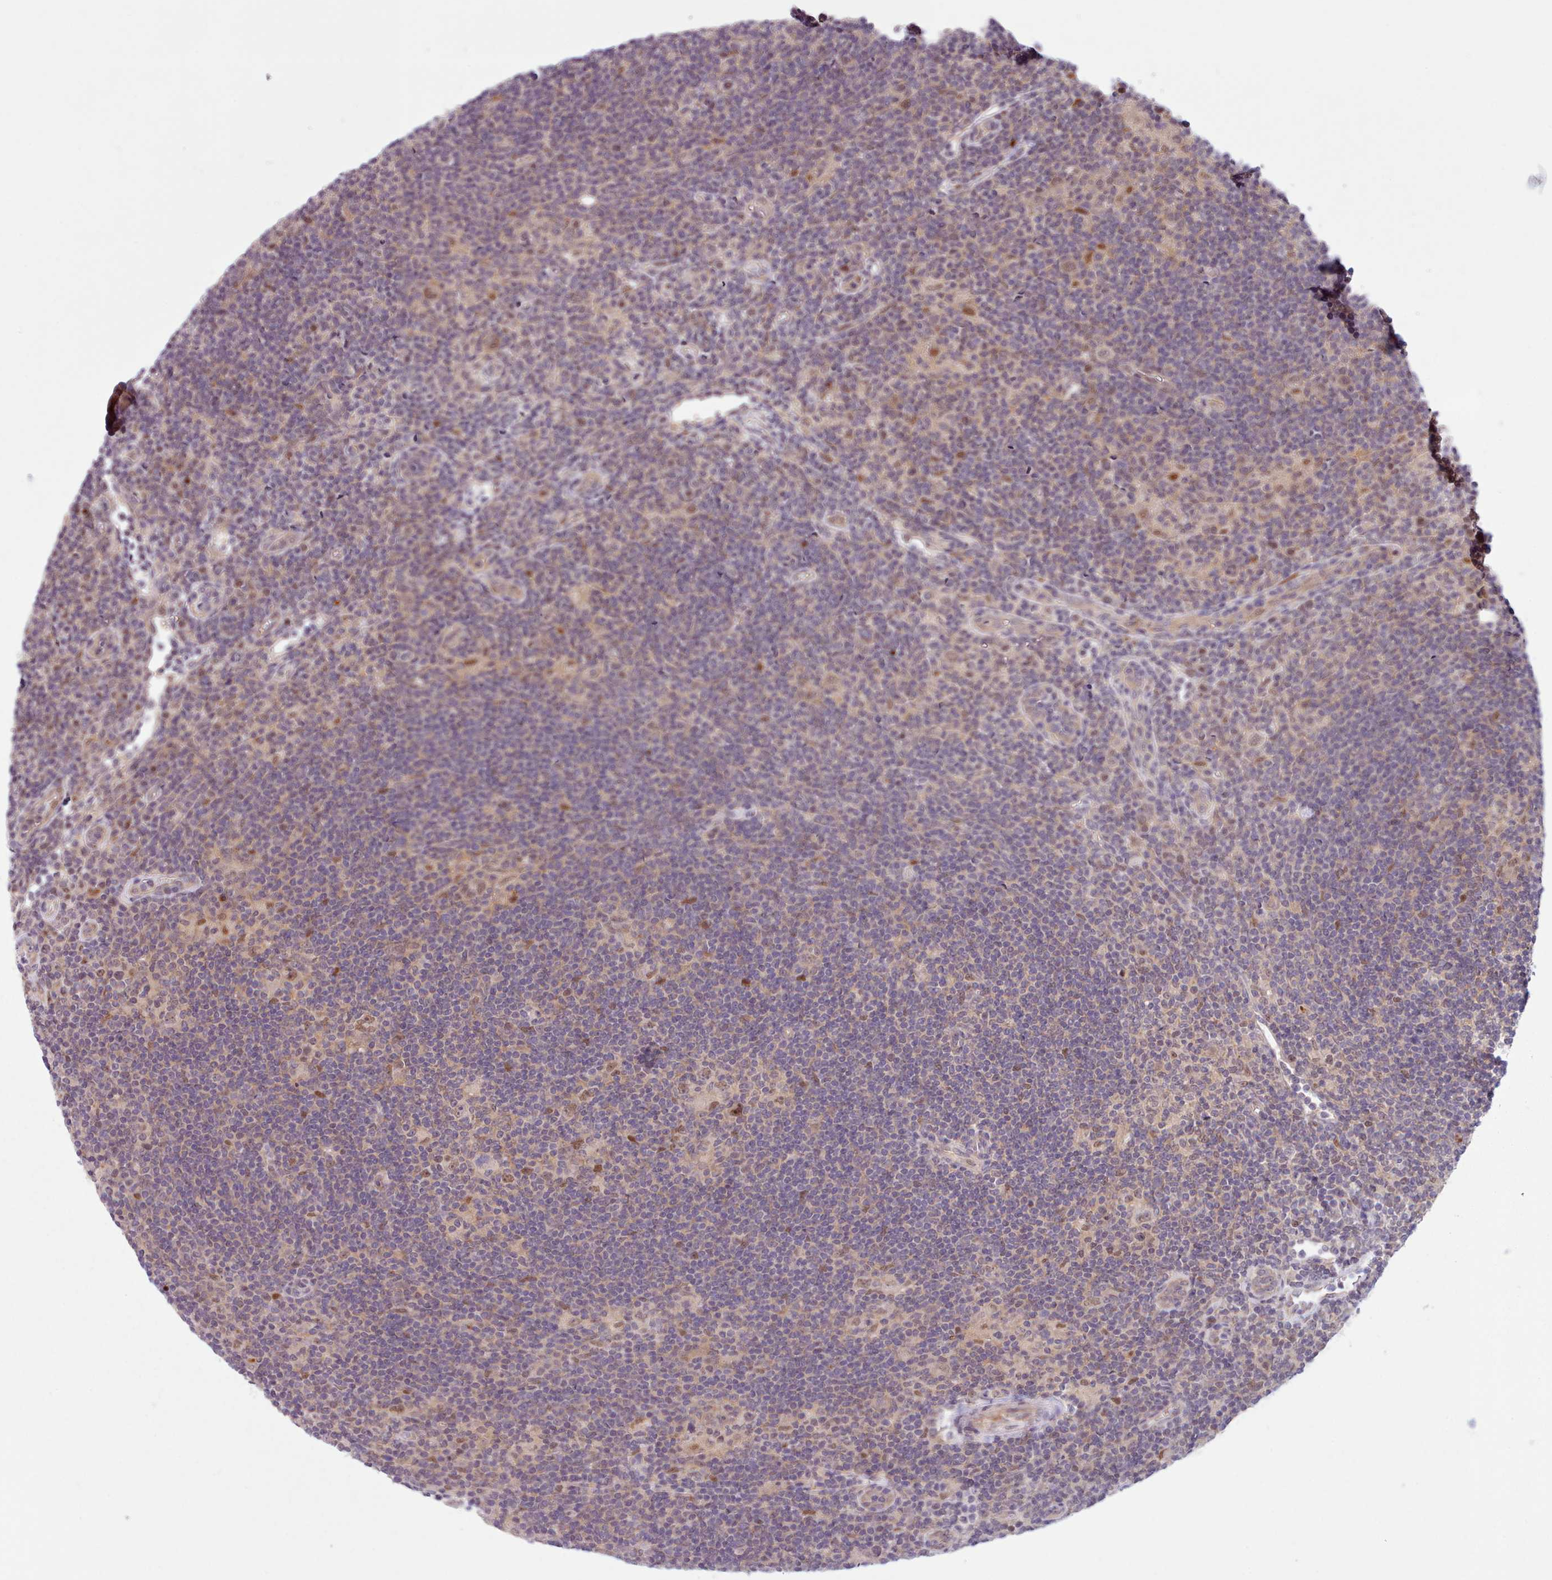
{"staining": {"intensity": "negative", "quantity": "none", "location": "none"}, "tissue": "lymphoma", "cell_type": "Tumor cells", "image_type": "cancer", "snomed": [{"axis": "morphology", "description": "Hodgkin's disease, NOS"}, {"axis": "topography", "description": "Lymph node"}], "caption": "Immunohistochemistry micrograph of neoplastic tissue: human Hodgkin's disease stained with DAB reveals no significant protein expression in tumor cells.", "gene": "KBTBD7", "patient": {"sex": "female", "age": 57}}